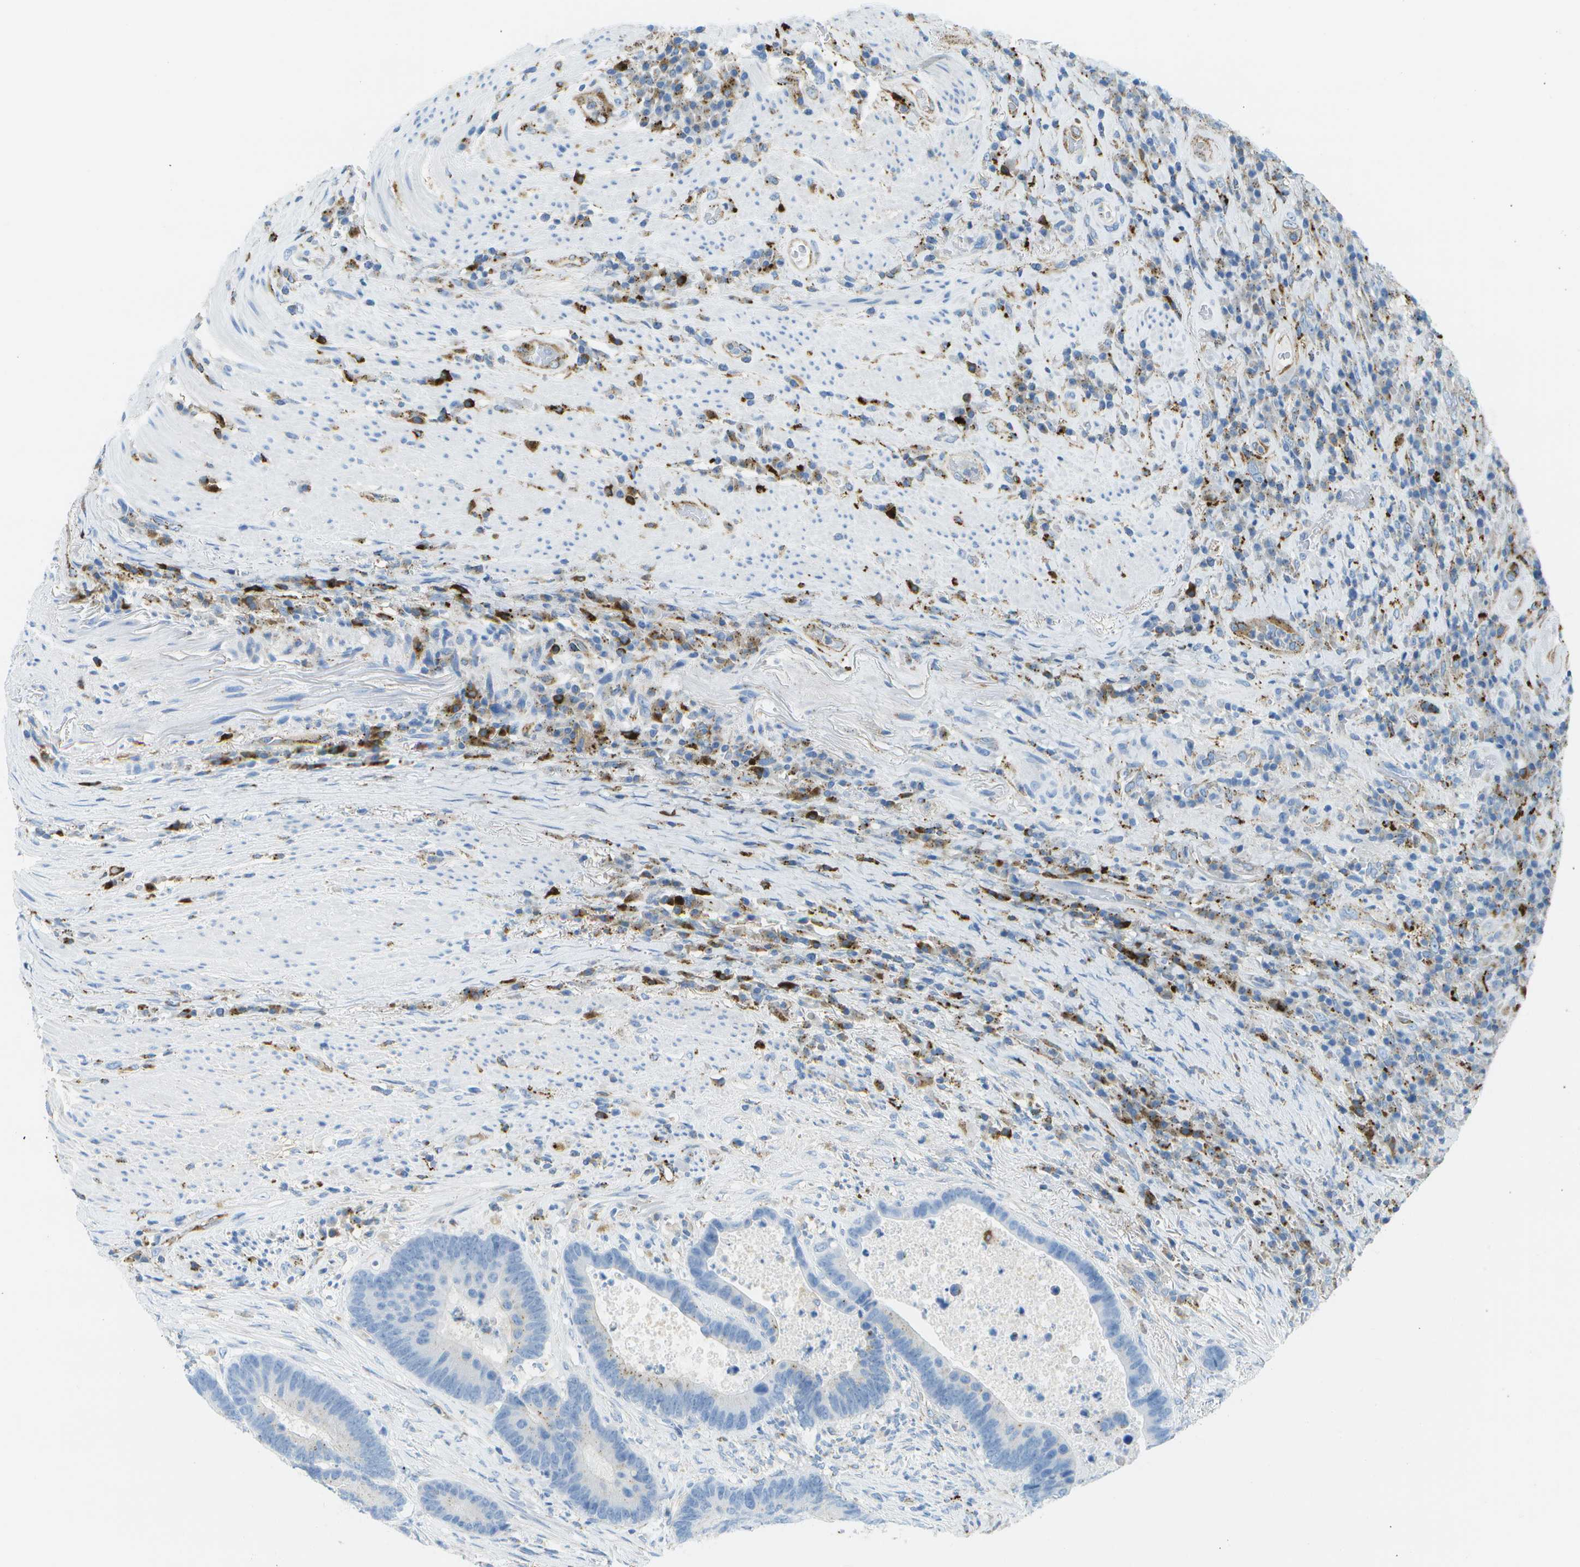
{"staining": {"intensity": "negative", "quantity": "none", "location": "none"}, "tissue": "colorectal cancer", "cell_type": "Tumor cells", "image_type": "cancer", "snomed": [{"axis": "morphology", "description": "Adenocarcinoma, NOS"}, {"axis": "topography", "description": "Rectum"}], "caption": "A micrograph of colorectal cancer stained for a protein reveals no brown staining in tumor cells.", "gene": "PRCP", "patient": {"sex": "male", "age": 51}}